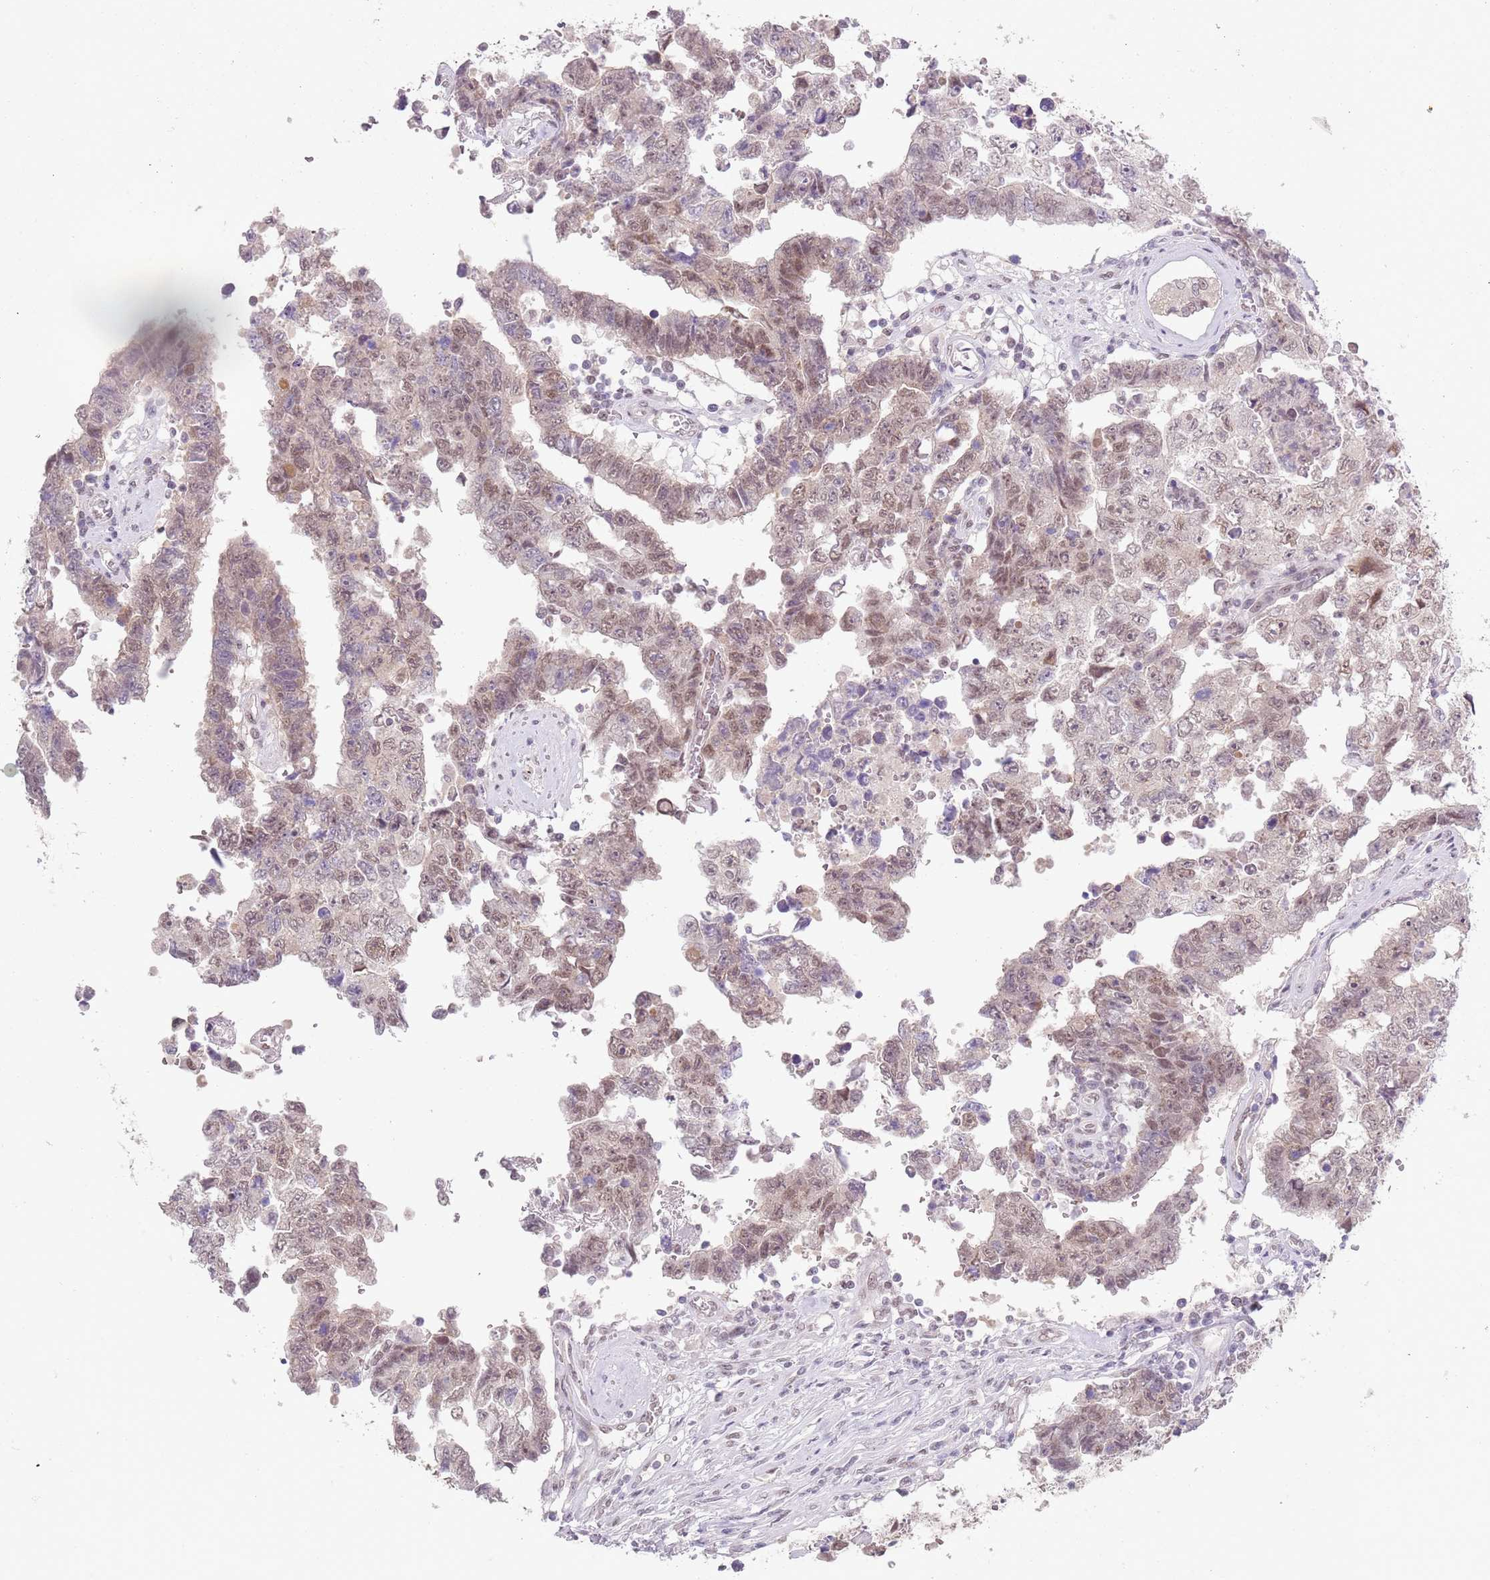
{"staining": {"intensity": "weak", "quantity": ">75%", "location": "nuclear"}, "tissue": "testis cancer", "cell_type": "Tumor cells", "image_type": "cancer", "snomed": [{"axis": "morphology", "description": "Normal tissue, NOS"}, {"axis": "morphology", "description": "Carcinoma, Embryonal, NOS"}, {"axis": "topography", "description": "Testis"}, {"axis": "topography", "description": "Epididymis"}], "caption": "Protein staining of testis cancer (embryonal carcinoma) tissue shows weak nuclear staining in approximately >75% of tumor cells. (IHC, brightfield microscopy, high magnification).", "gene": "SEPHS2", "patient": {"sex": "male", "age": 25}}